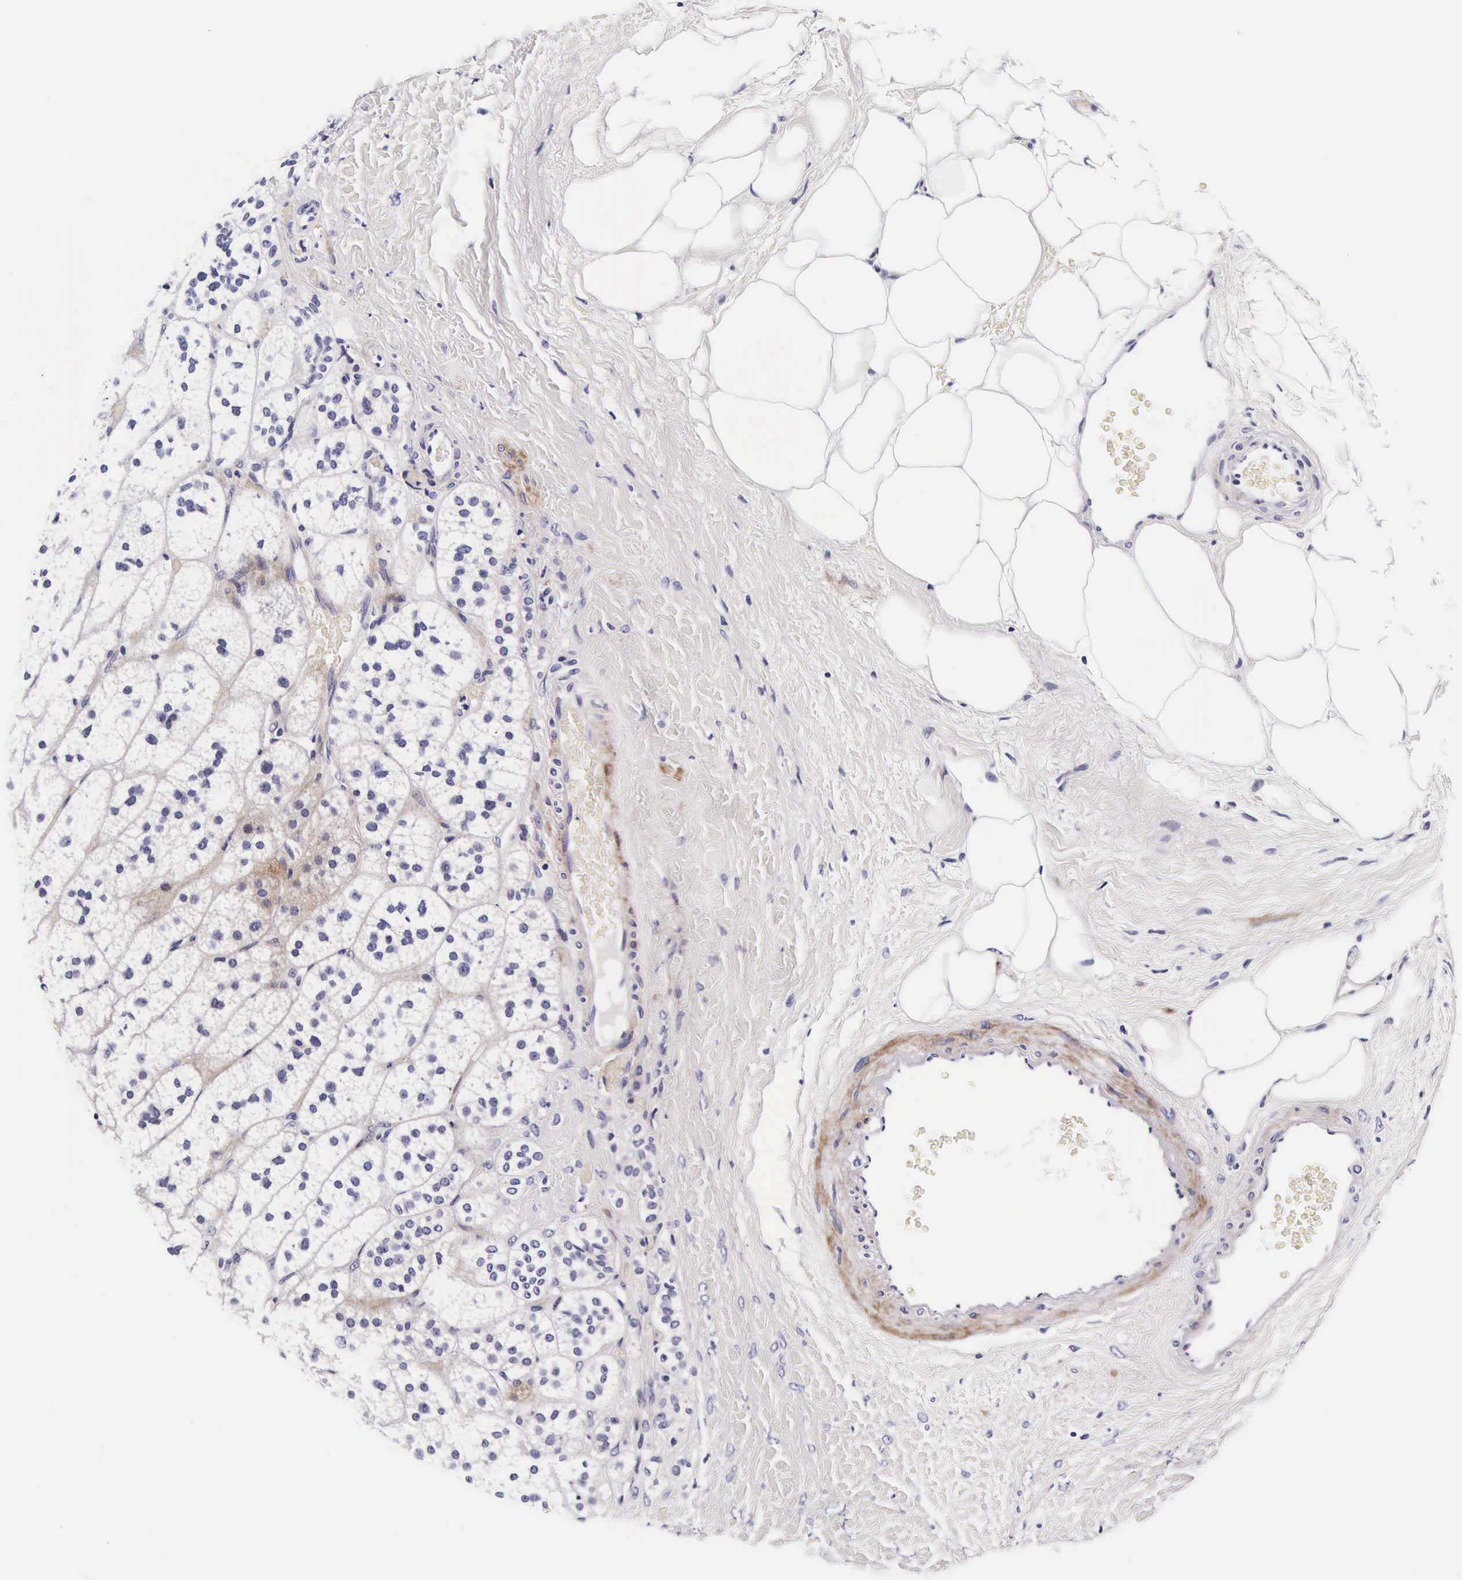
{"staining": {"intensity": "negative", "quantity": "none", "location": "none"}, "tissue": "adrenal gland", "cell_type": "Glandular cells", "image_type": "normal", "snomed": [{"axis": "morphology", "description": "Normal tissue, NOS"}, {"axis": "topography", "description": "Adrenal gland"}], "caption": "Immunohistochemical staining of benign human adrenal gland displays no significant positivity in glandular cells.", "gene": "UPRT", "patient": {"sex": "male", "age": 57}}